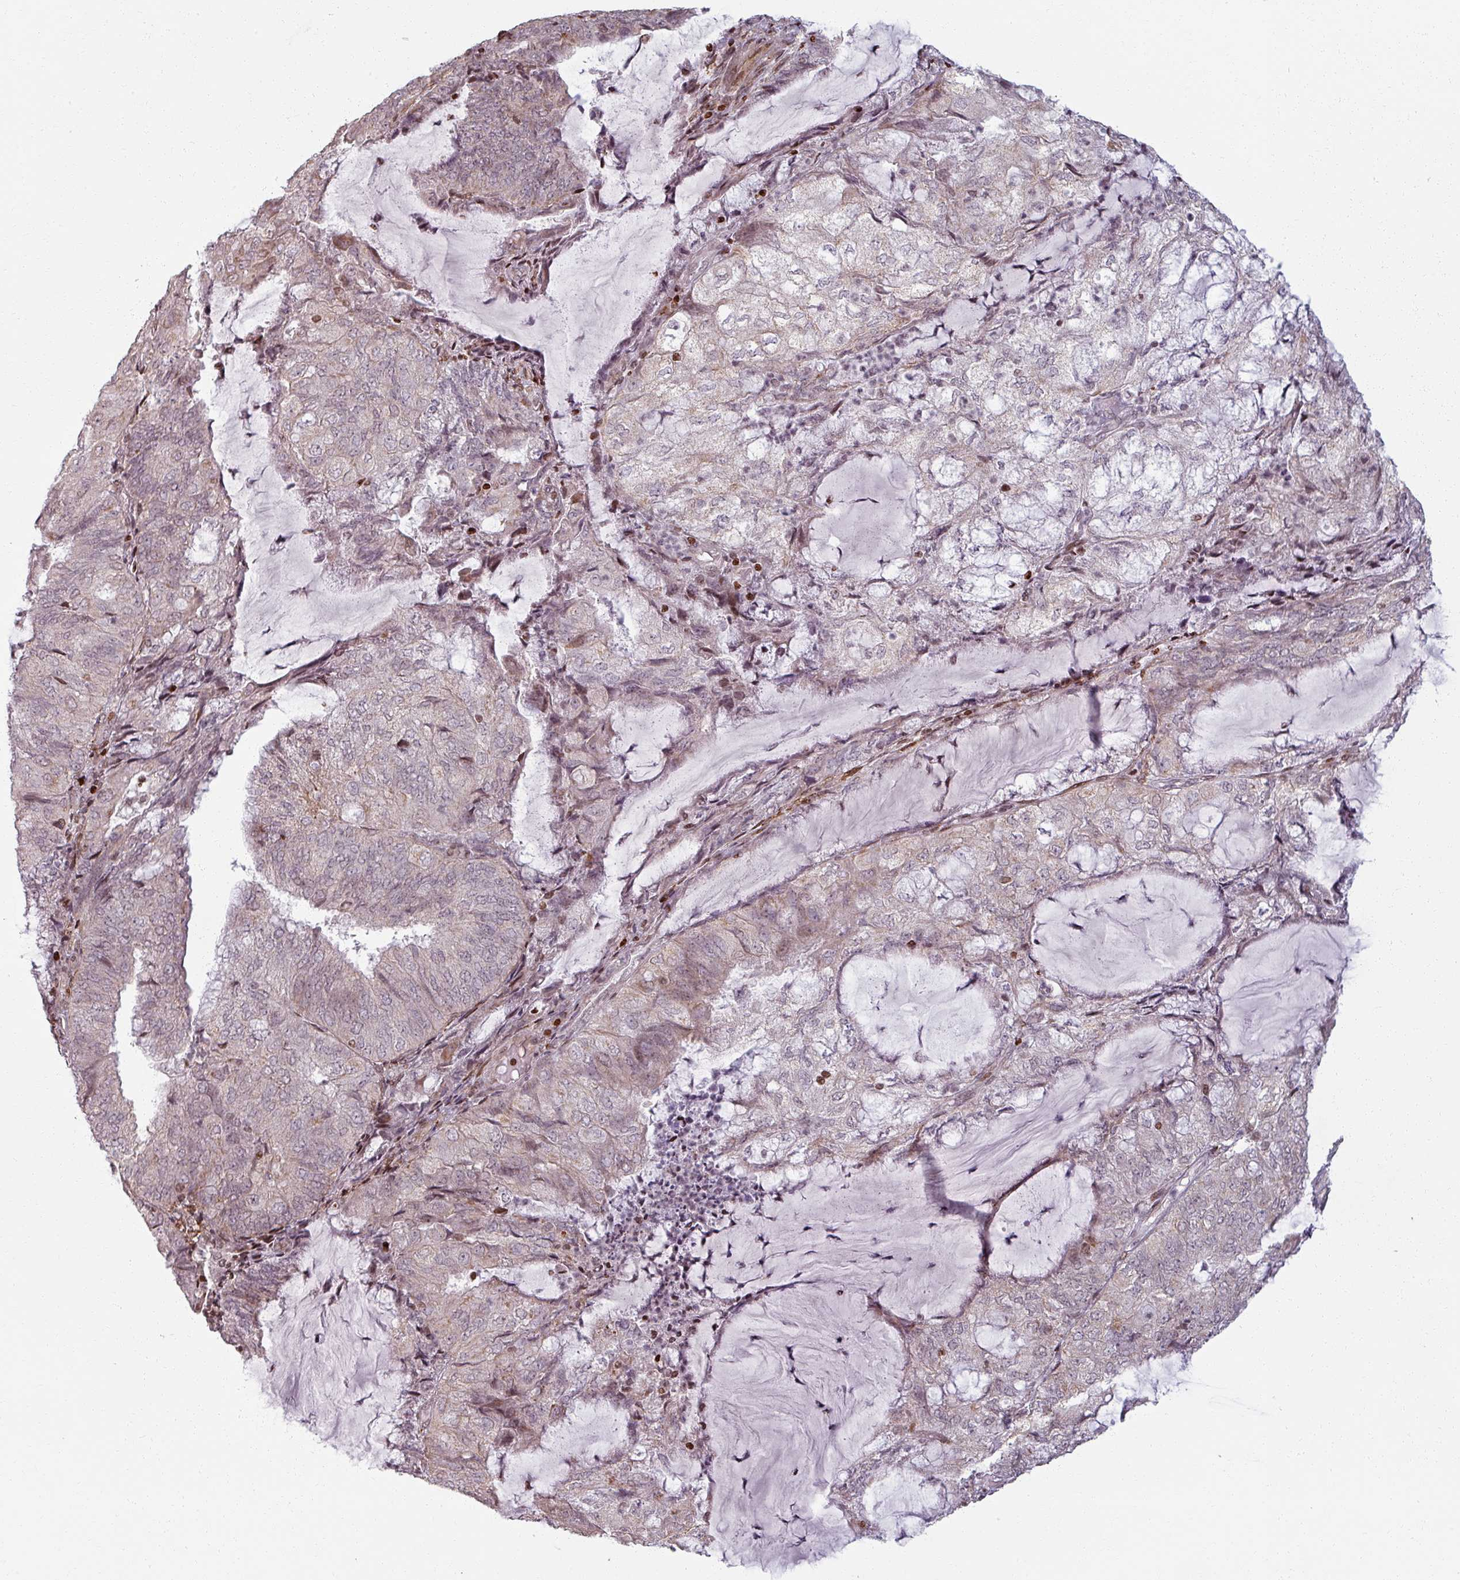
{"staining": {"intensity": "weak", "quantity": "25%-75%", "location": "cytoplasmic/membranous"}, "tissue": "endometrial cancer", "cell_type": "Tumor cells", "image_type": "cancer", "snomed": [{"axis": "morphology", "description": "Adenocarcinoma, NOS"}, {"axis": "topography", "description": "Endometrium"}], "caption": "Immunohistochemical staining of human endometrial adenocarcinoma demonstrates low levels of weak cytoplasmic/membranous positivity in about 25%-75% of tumor cells.", "gene": "NCOR1", "patient": {"sex": "female", "age": 81}}